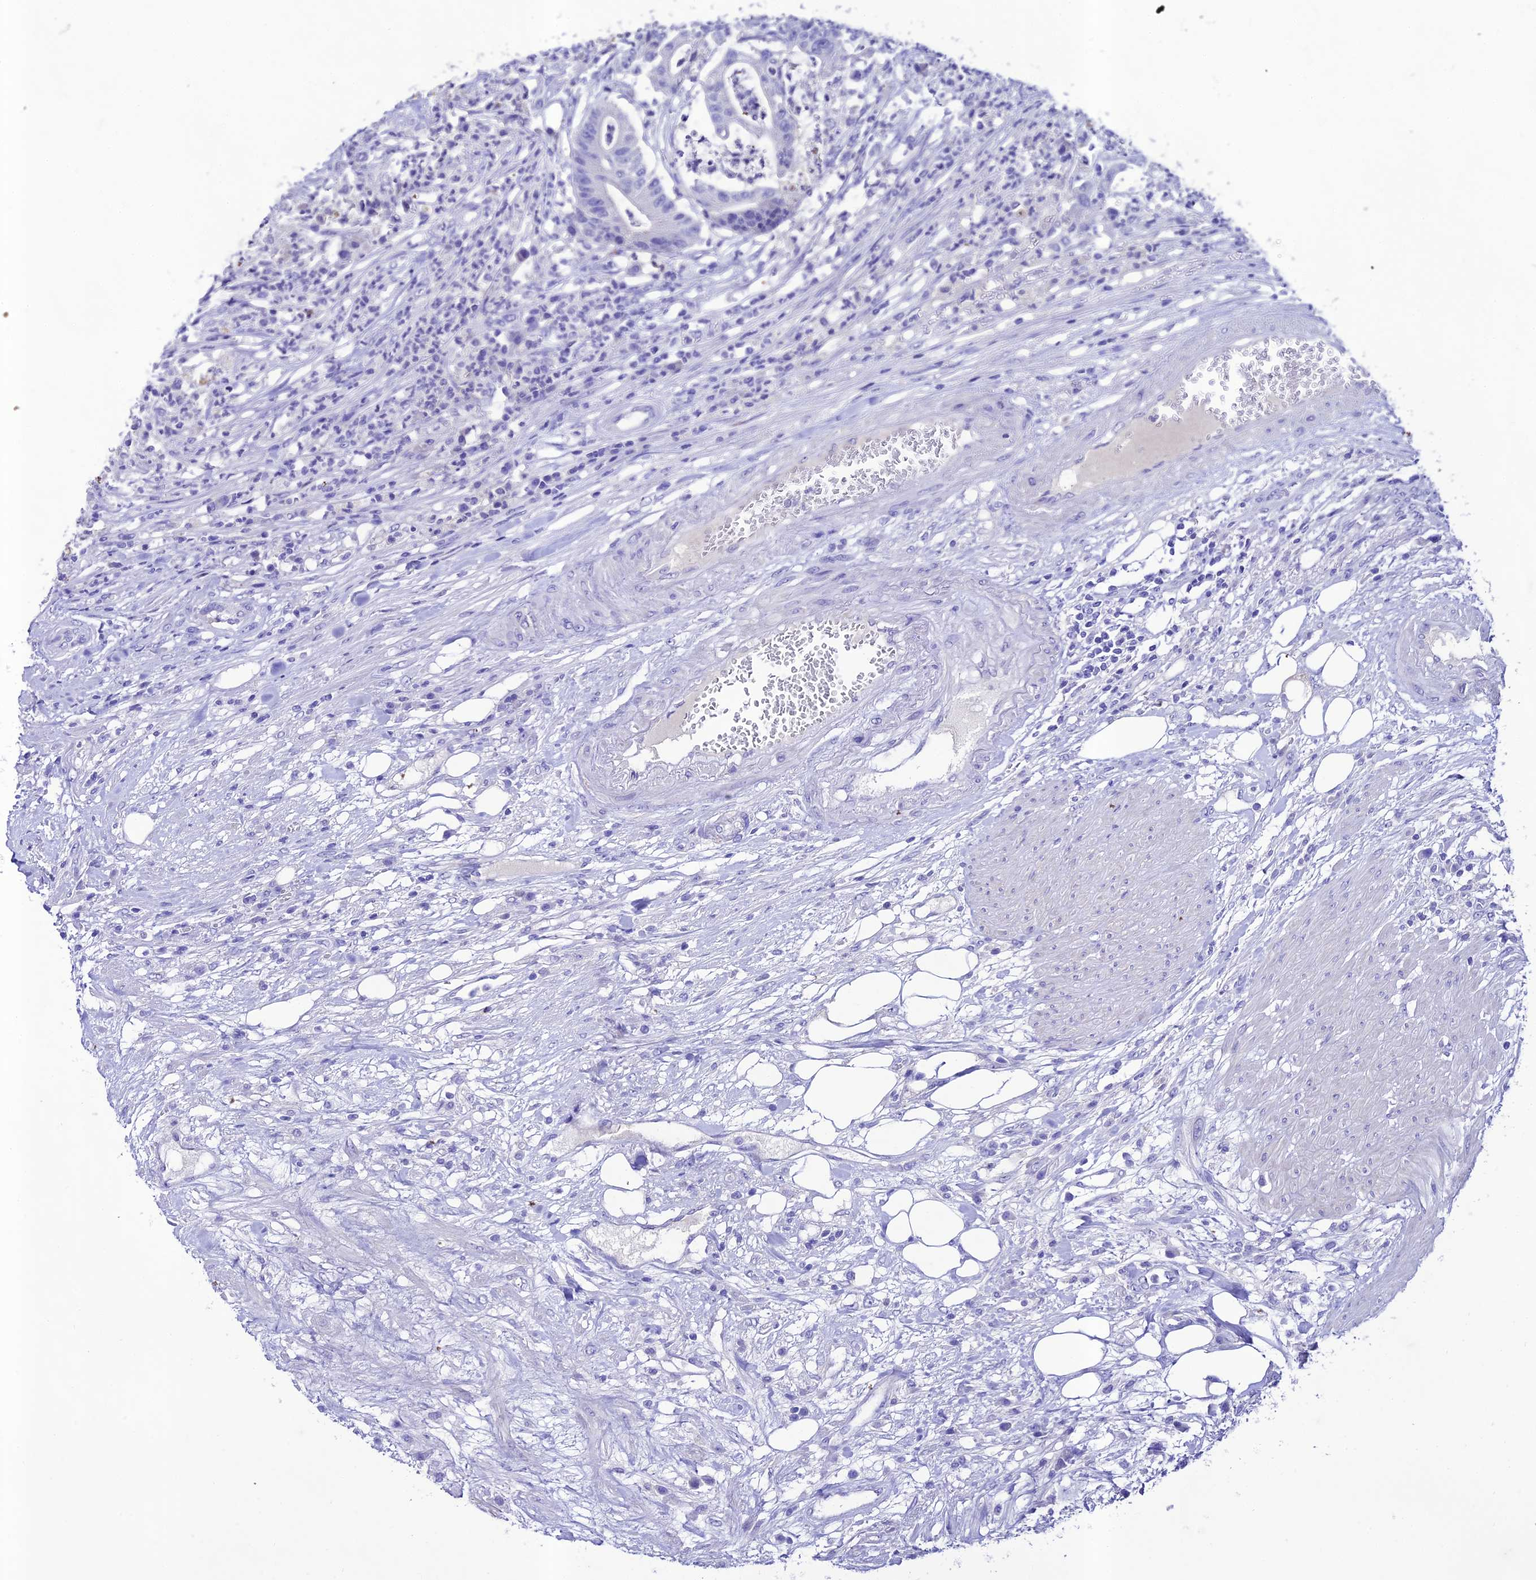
{"staining": {"intensity": "negative", "quantity": "none", "location": "none"}, "tissue": "colorectal cancer", "cell_type": "Tumor cells", "image_type": "cancer", "snomed": [{"axis": "morphology", "description": "Adenocarcinoma, NOS"}, {"axis": "topography", "description": "Colon"}], "caption": "There is no significant positivity in tumor cells of colorectal adenocarcinoma.", "gene": "NLRP6", "patient": {"sex": "female", "age": 84}}